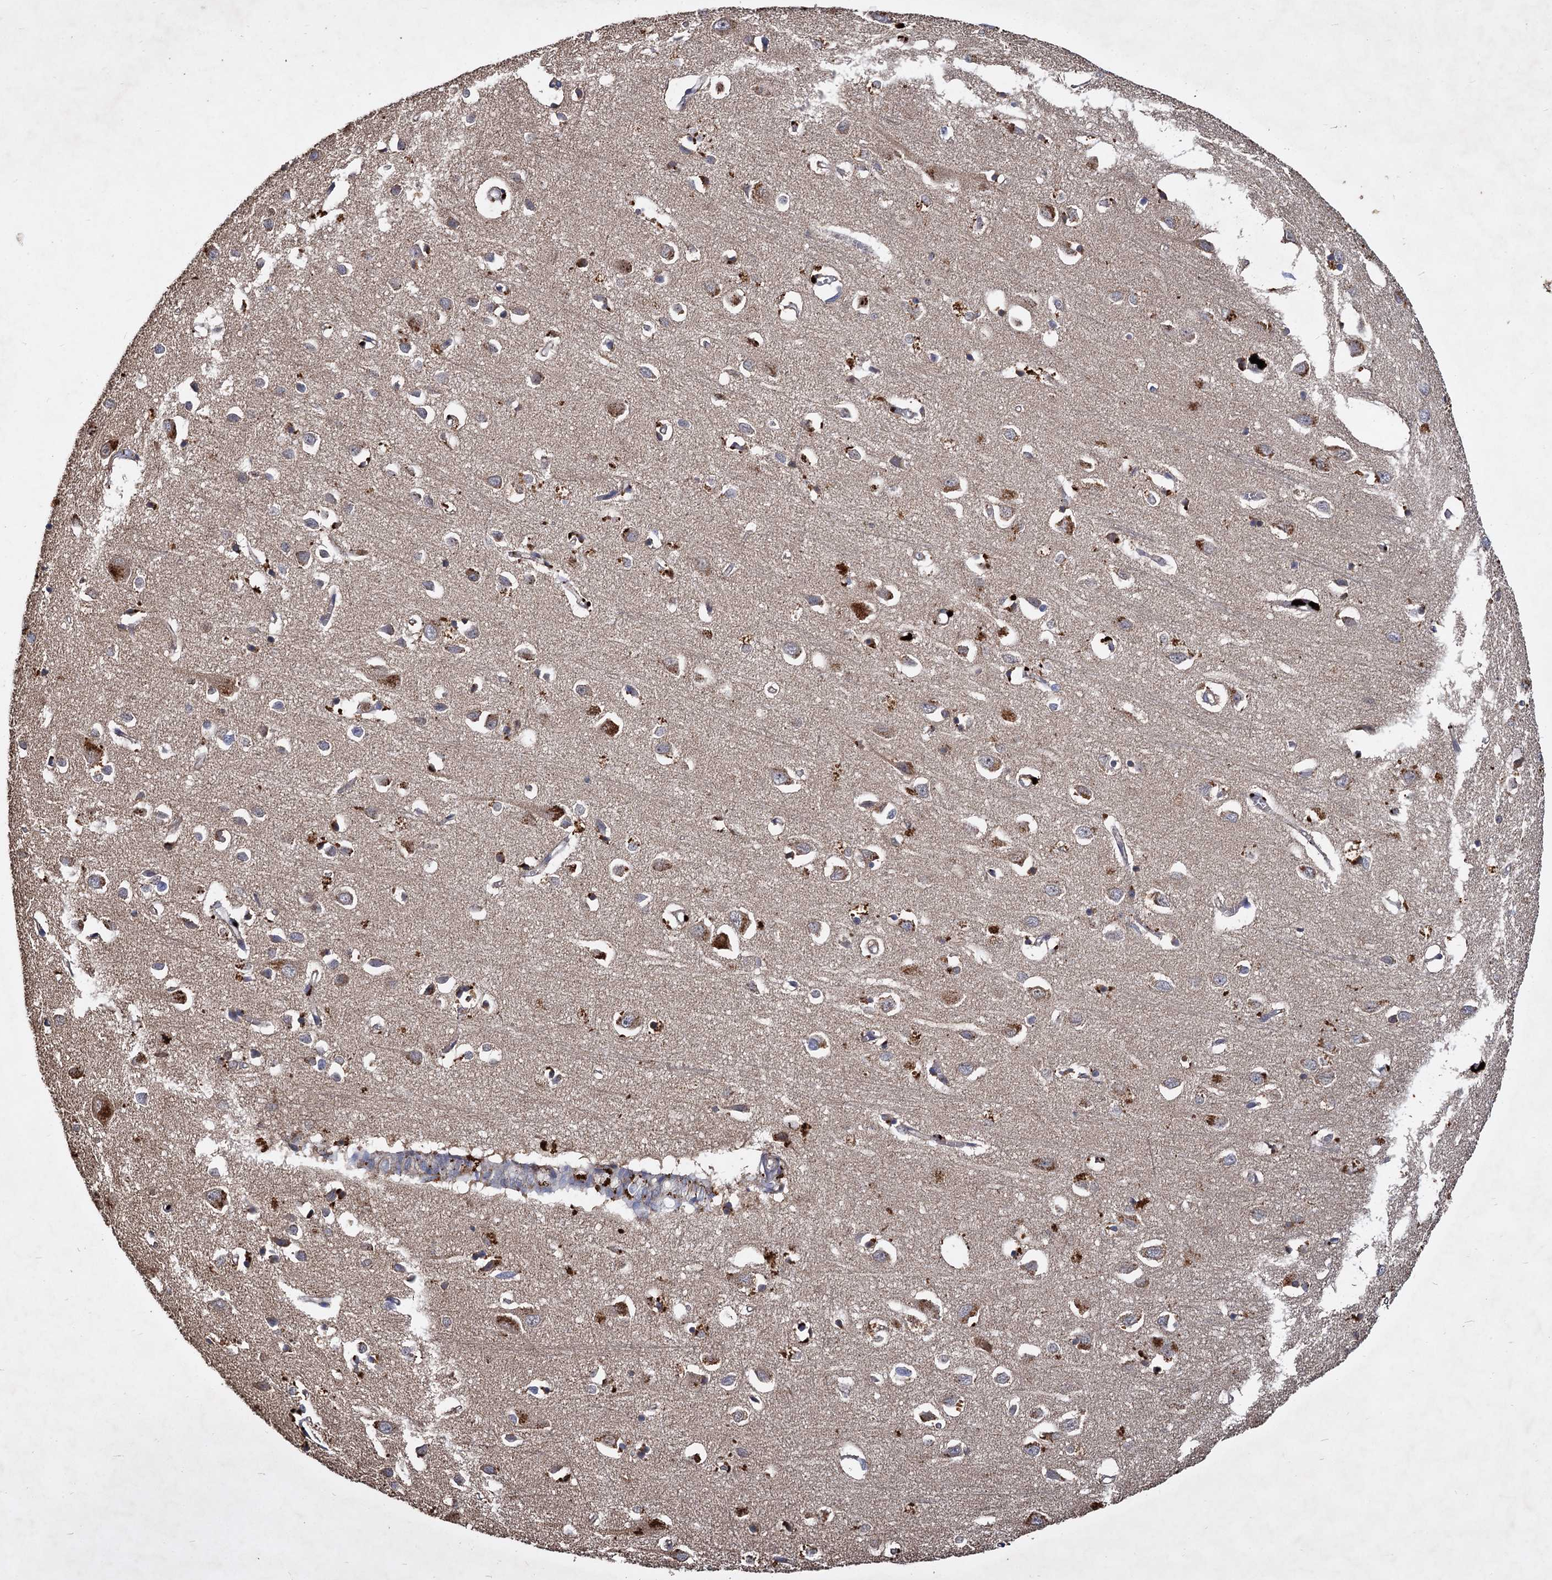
{"staining": {"intensity": "weak", "quantity": ">75%", "location": "cytoplasmic/membranous"}, "tissue": "cerebral cortex", "cell_type": "Endothelial cells", "image_type": "normal", "snomed": [{"axis": "morphology", "description": "Normal tissue, NOS"}, {"axis": "topography", "description": "Cerebral cortex"}], "caption": "DAB immunohistochemical staining of unremarkable cerebral cortex reveals weak cytoplasmic/membranous protein staining in approximately >75% of endothelial cells.", "gene": "GCLC", "patient": {"sex": "female", "age": 64}}